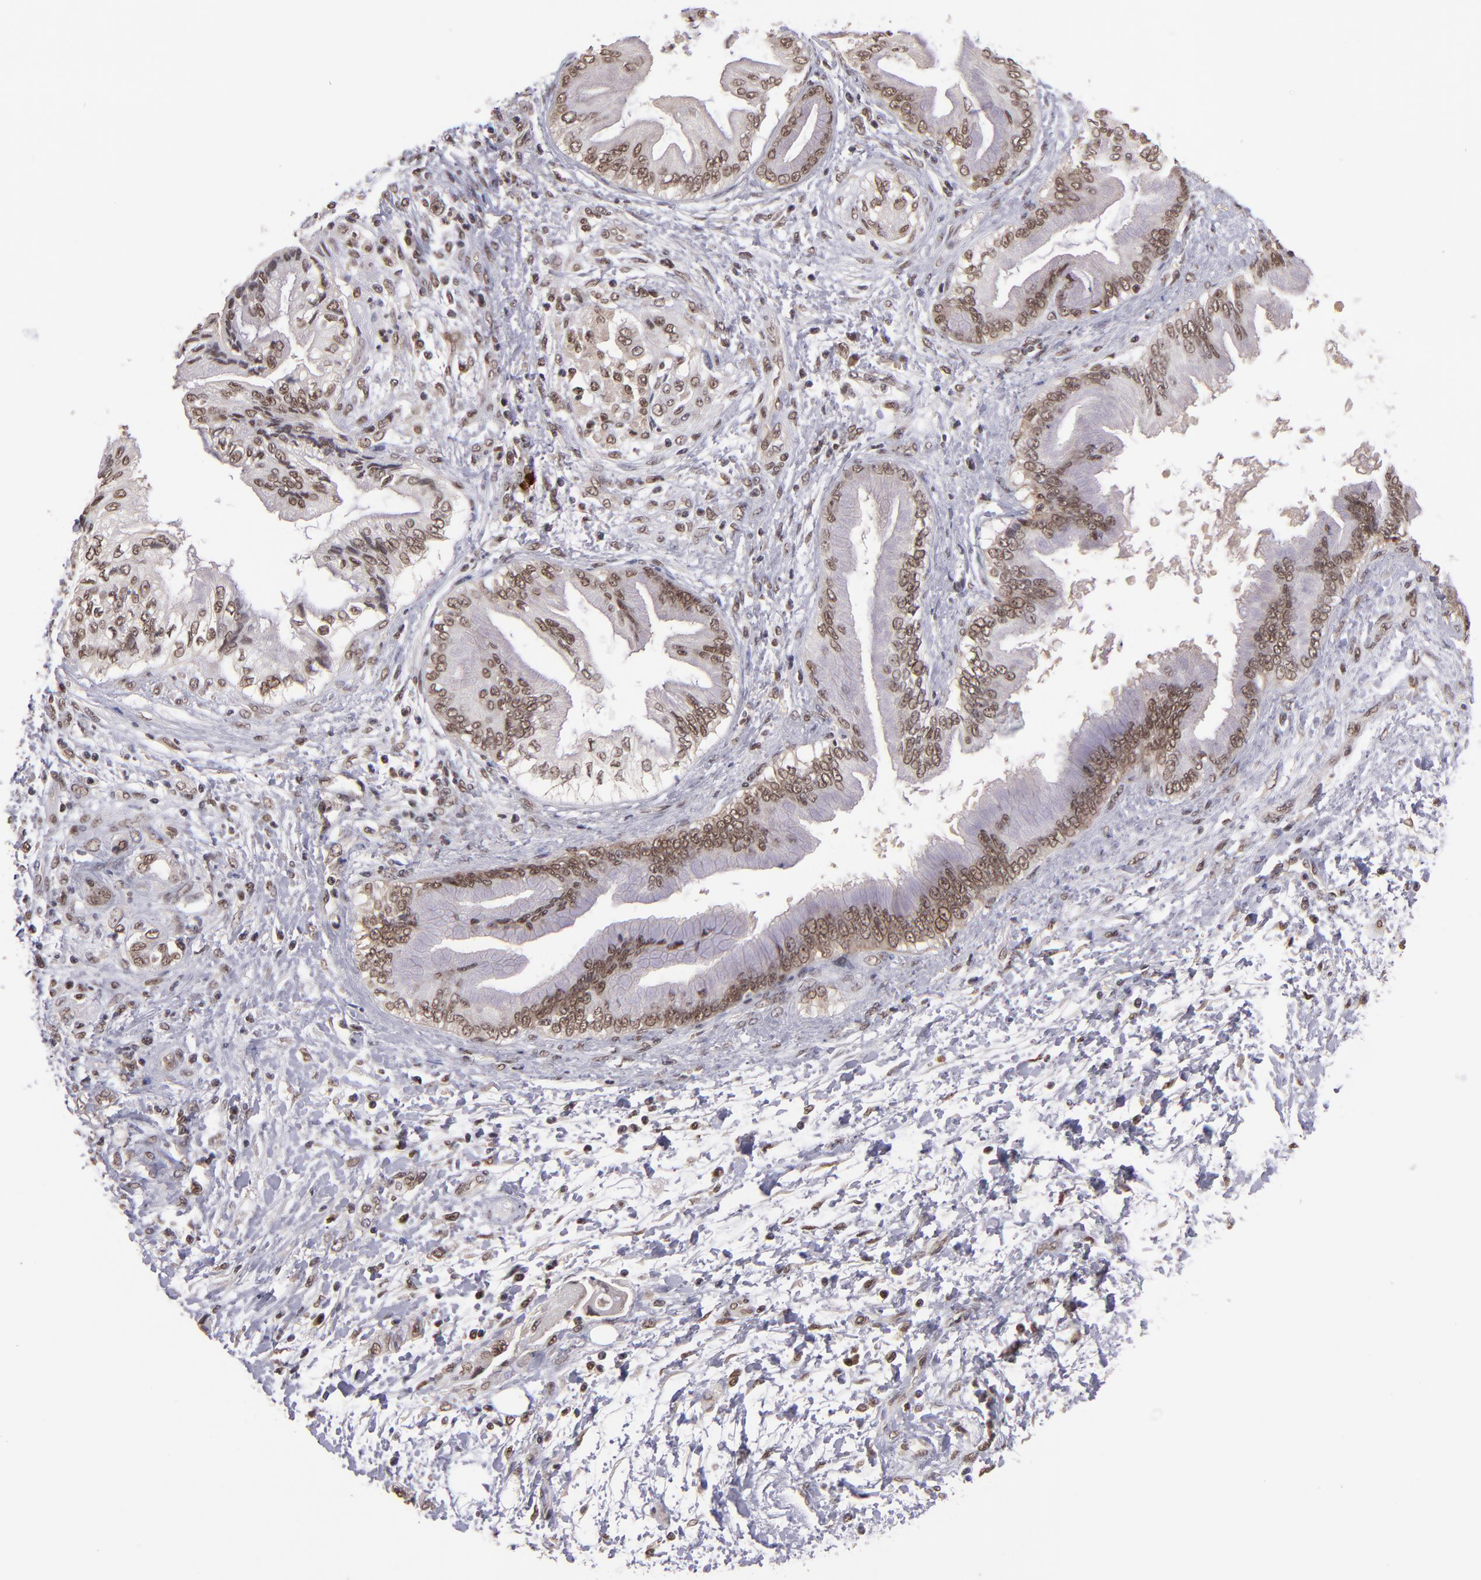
{"staining": {"intensity": "moderate", "quantity": ">75%", "location": "nuclear"}, "tissue": "pancreatic cancer", "cell_type": "Tumor cells", "image_type": "cancer", "snomed": [{"axis": "morphology", "description": "Adenocarcinoma, NOS"}, {"axis": "topography", "description": "Pancreas"}], "caption": "Immunohistochemistry (IHC) photomicrograph of neoplastic tissue: human pancreatic adenocarcinoma stained using immunohistochemistry (IHC) reveals medium levels of moderate protein expression localized specifically in the nuclear of tumor cells, appearing as a nuclear brown color.", "gene": "EP300", "patient": {"sex": "female", "age": 70}}